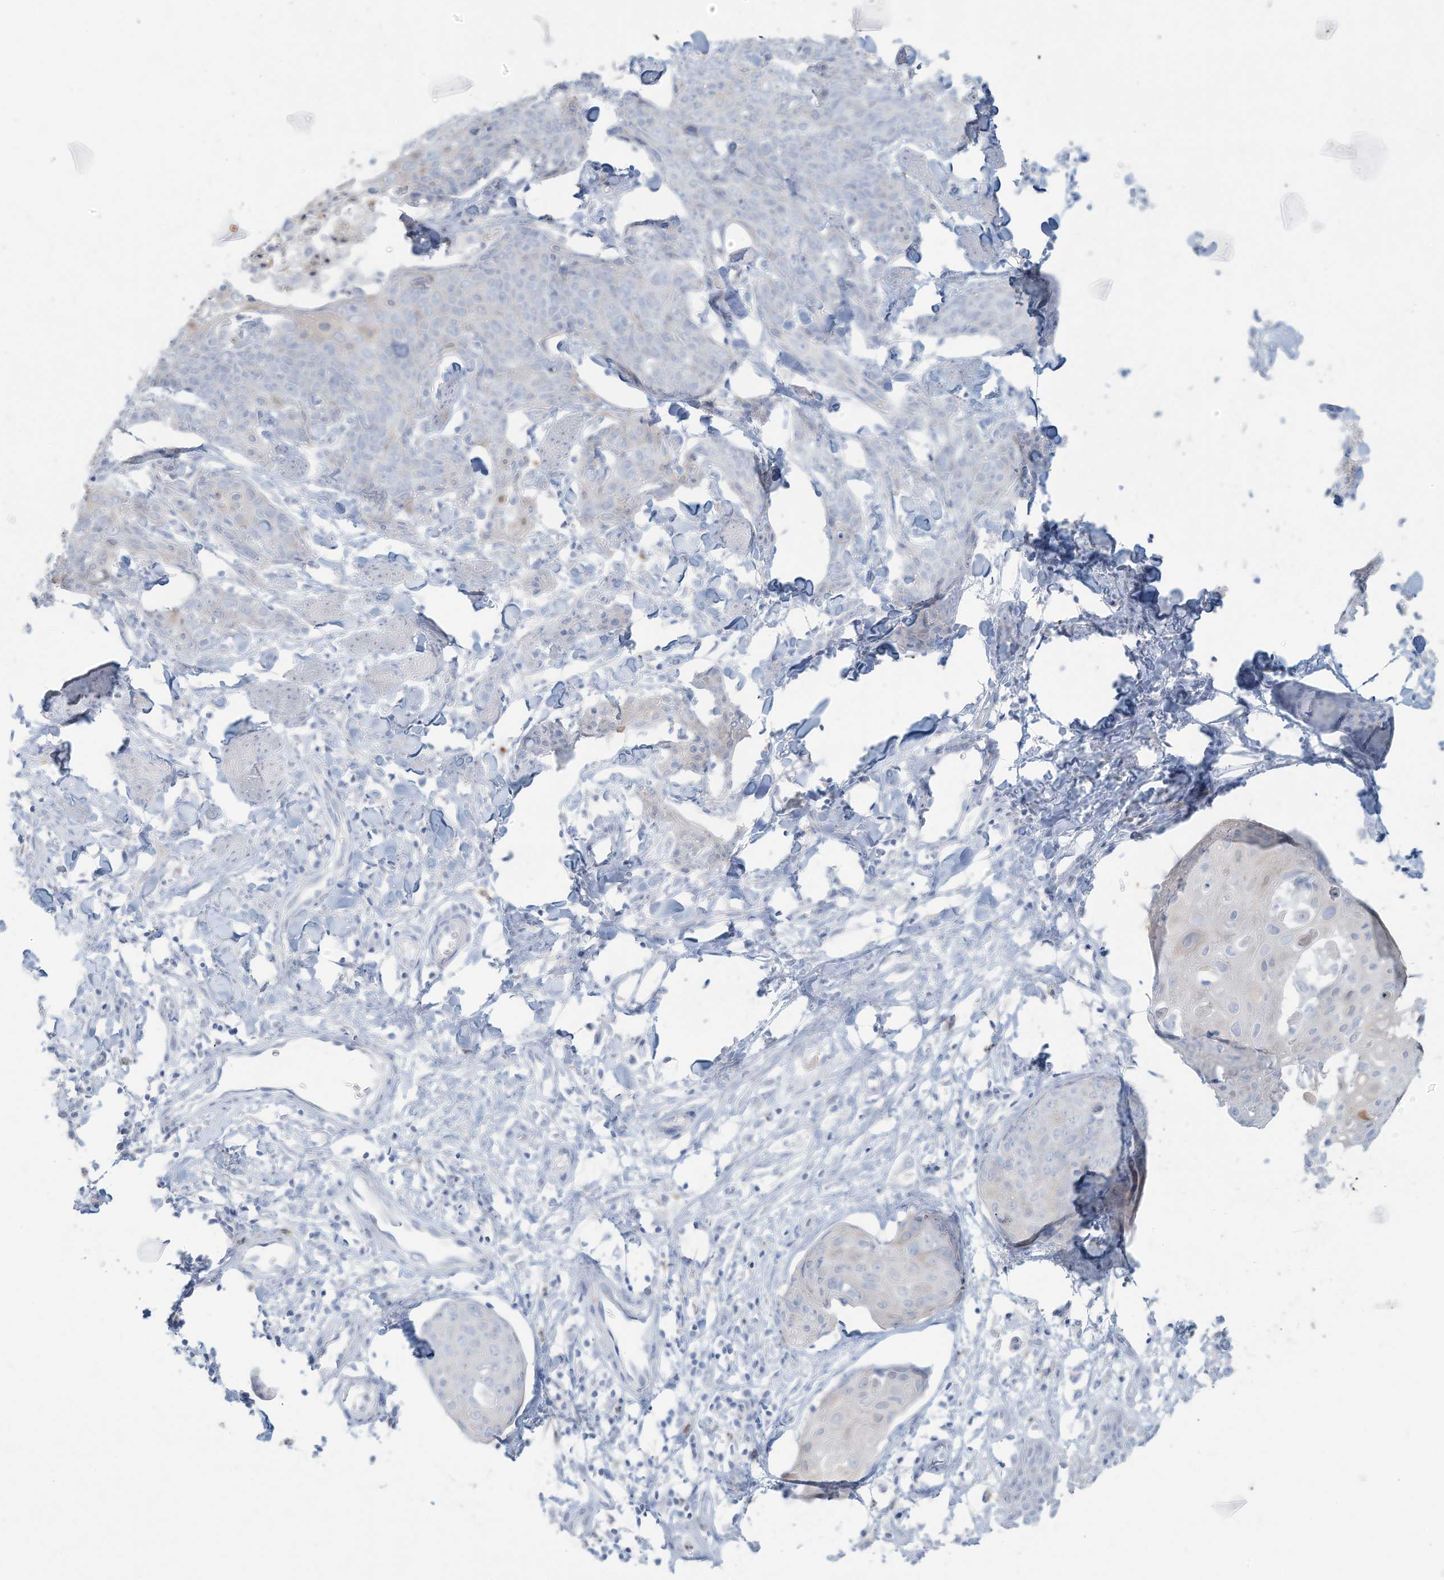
{"staining": {"intensity": "negative", "quantity": "none", "location": "none"}, "tissue": "skin cancer", "cell_type": "Tumor cells", "image_type": "cancer", "snomed": [{"axis": "morphology", "description": "Squamous cell carcinoma, NOS"}, {"axis": "topography", "description": "Skin"}, {"axis": "topography", "description": "Vulva"}], "caption": "Immunohistochemistry (IHC) histopathology image of neoplastic tissue: human skin cancer stained with DAB (3,3'-diaminobenzidine) reveals no significant protein positivity in tumor cells. (Immunohistochemistry (IHC), brightfield microscopy, high magnification).", "gene": "ERI2", "patient": {"sex": "female", "age": 85}}